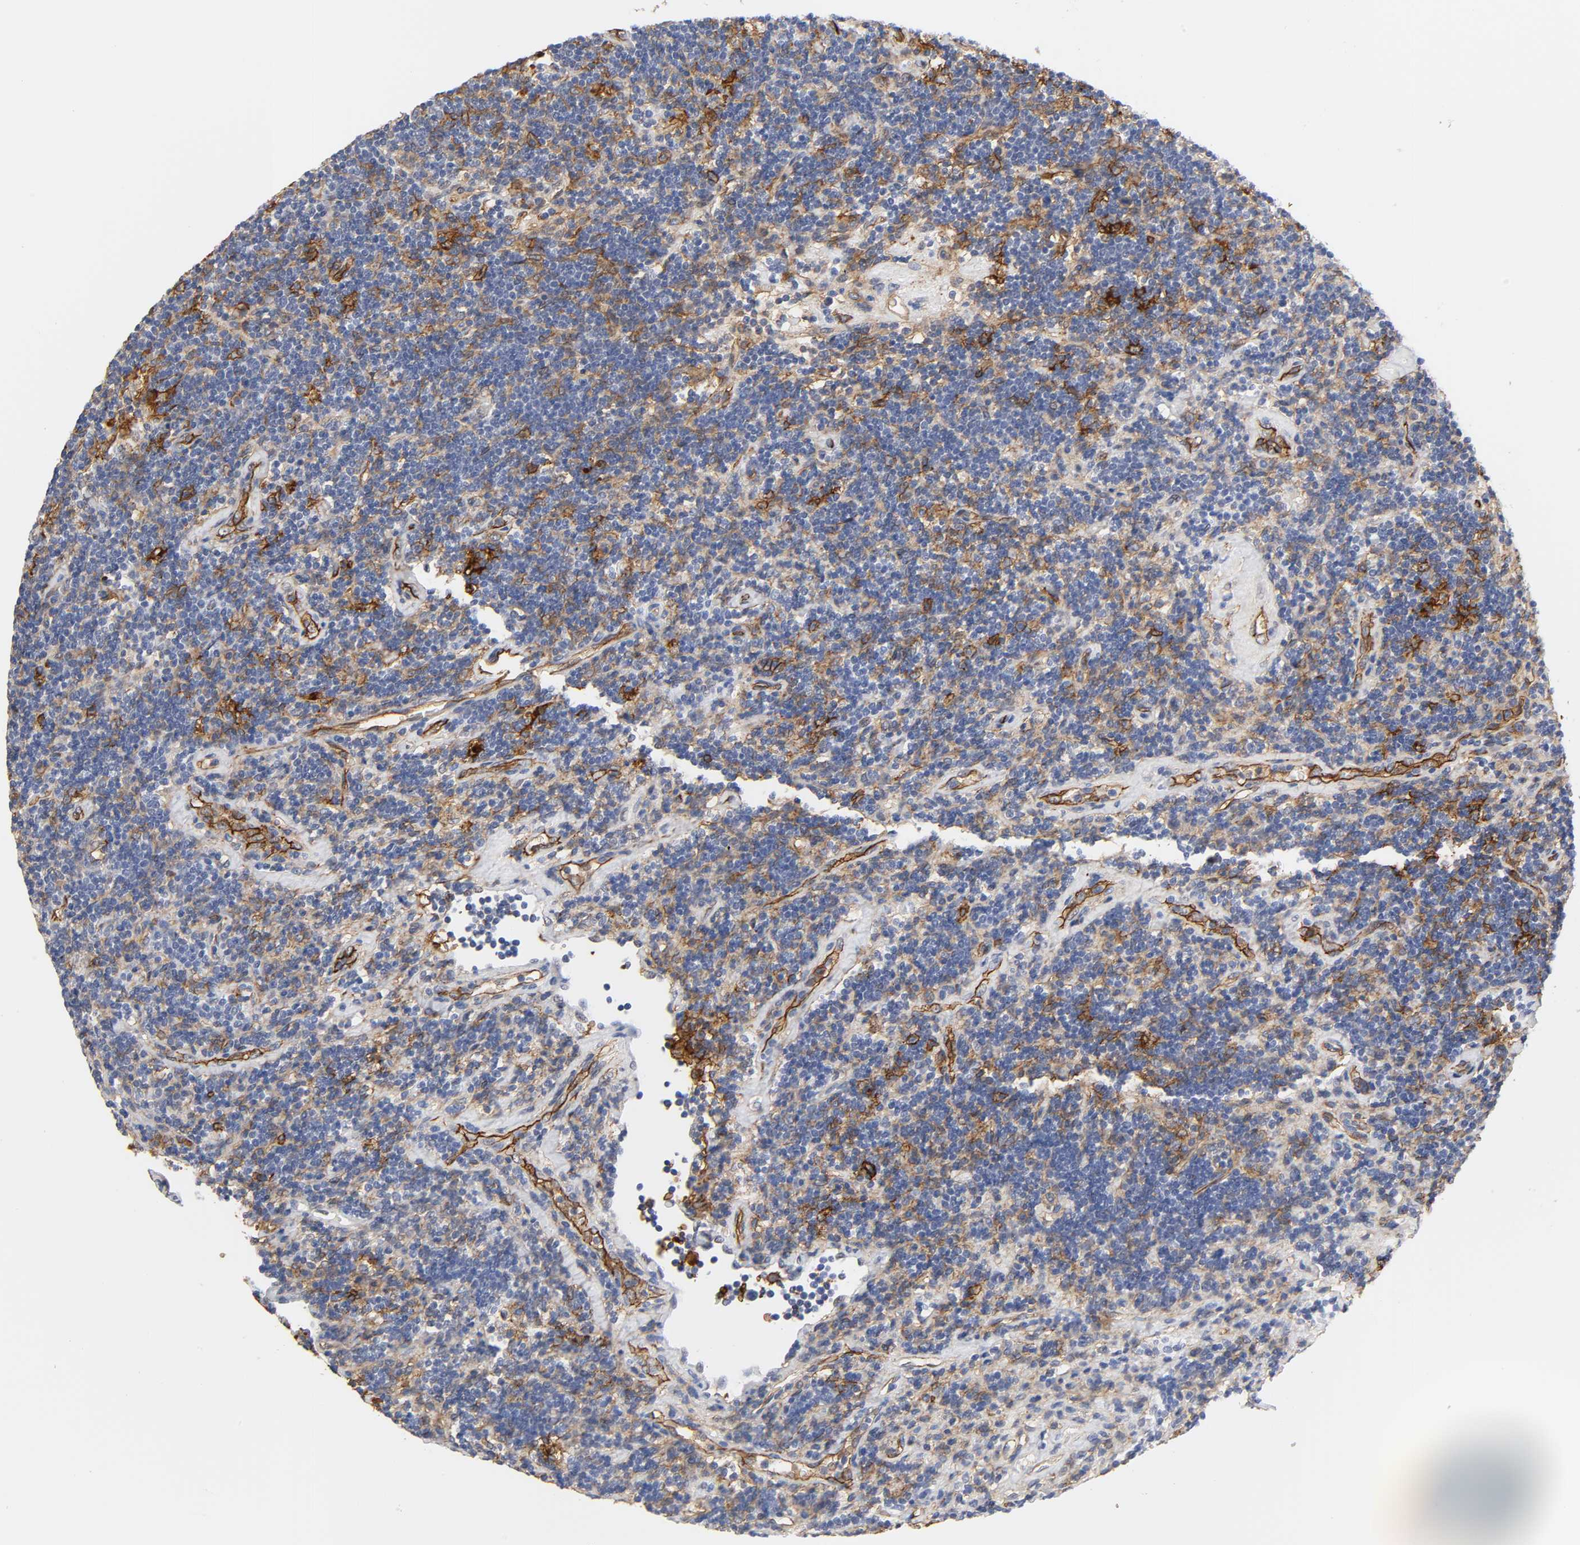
{"staining": {"intensity": "strong", "quantity": "<25%", "location": "cytoplasmic/membranous"}, "tissue": "lymphoma", "cell_type": "Tumor cells", "image_type": "cancer", "snomed": [{"axis": "morphology", "description": "Malignant lymphoma, non-Hodgkin's type, Low grade"}, {"axis": "topography", "description": "Lymph node"}], "caption": "Tumor cells display medium levels of strong cytoplasmic/membranous staining in approximately <25% of cells in low-grade malignant lymphoma, non-Hodgkin's type.", "gene": "ICAM1", "patient": {"sex": "male", "age": 70}}